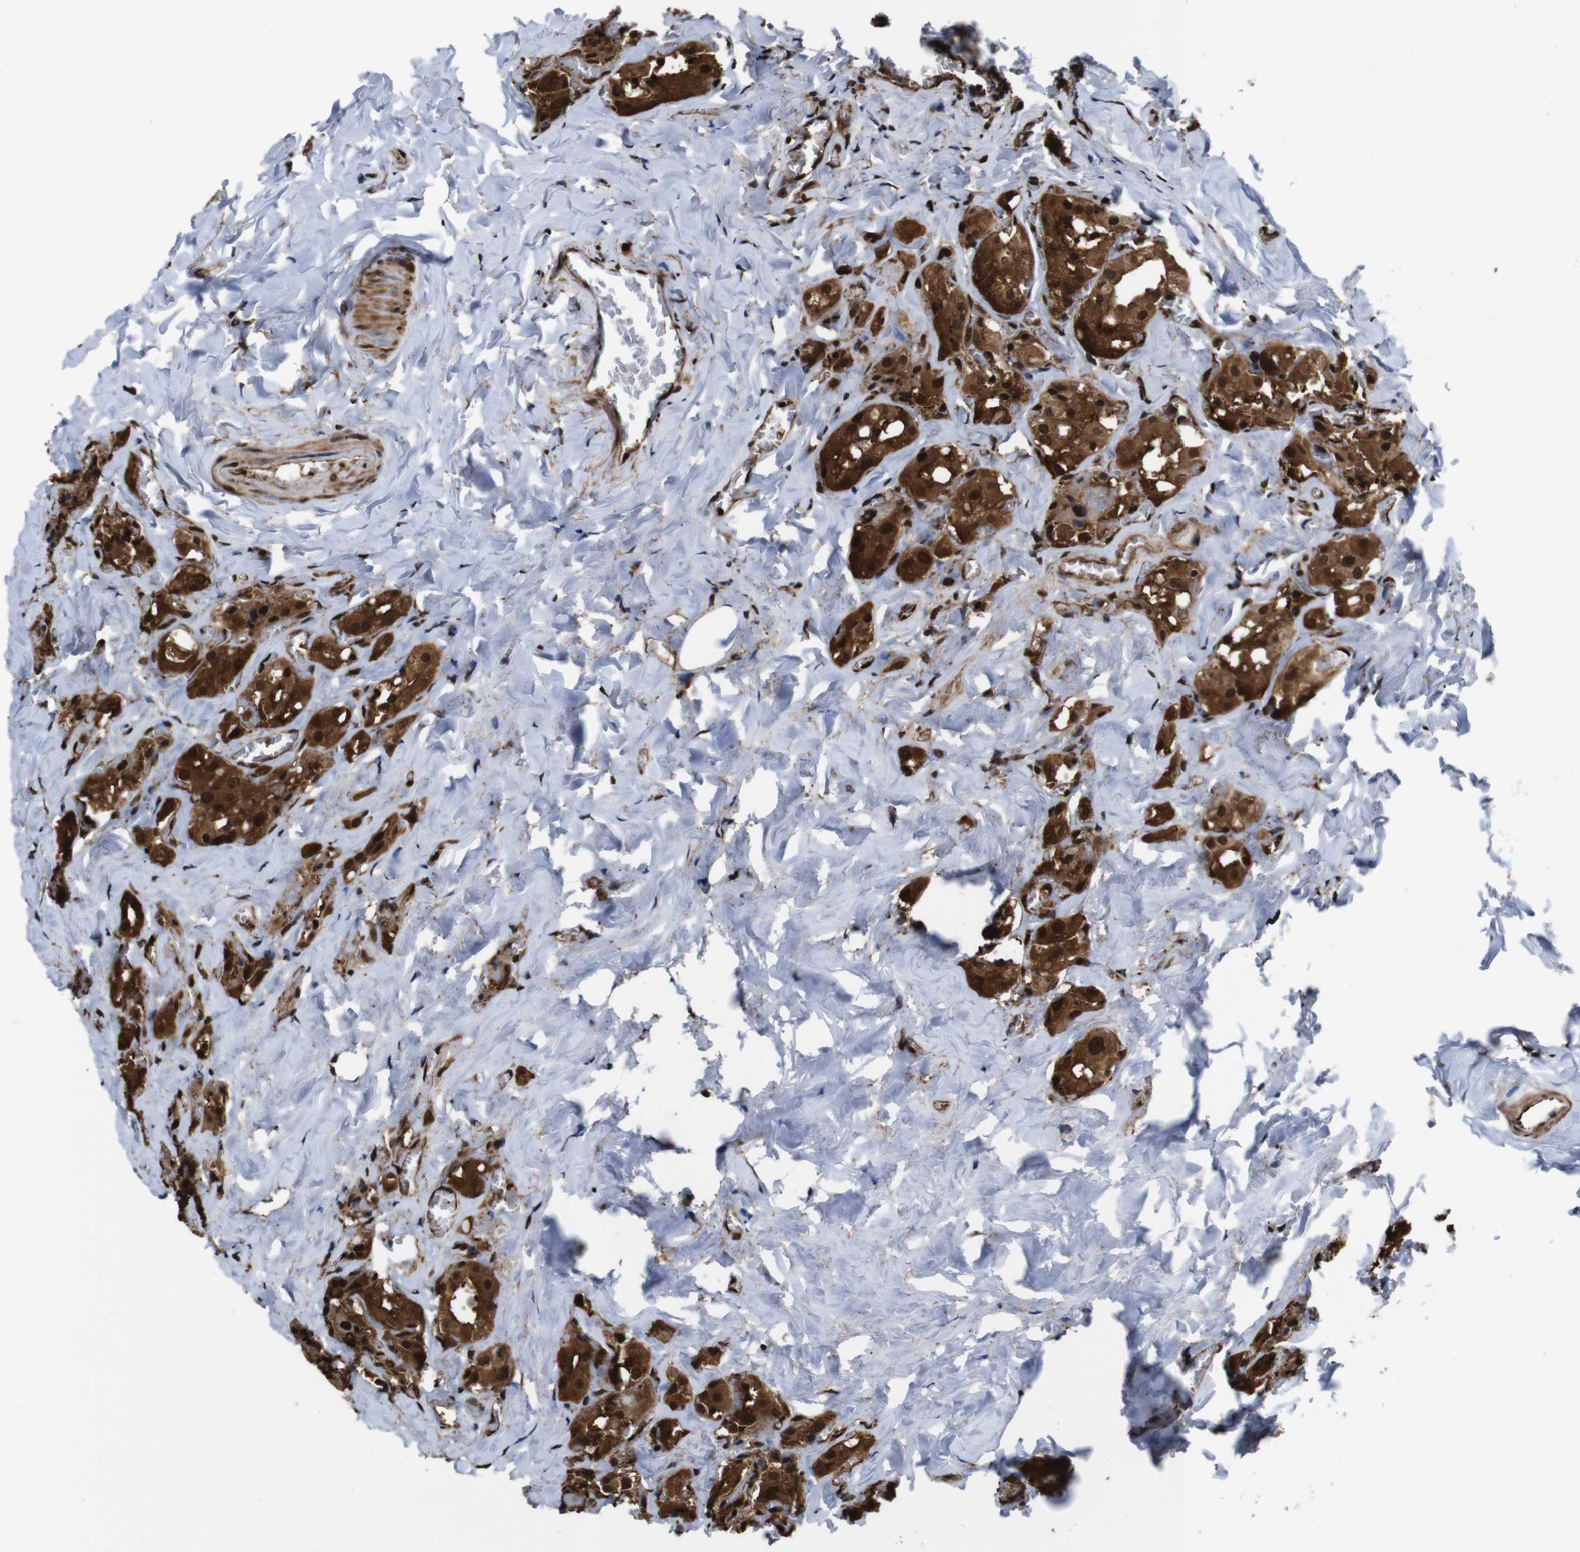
{"staining": {"intensity": "strong", "quantity": ">75%", "location": "cytoplasmic/membranous,nuclear"}, "tissue": "parathyroid gland", "cell_type": "Glandular cells", "image_type": "normal", "snomed": [{"axis": "morphology", "description": "Normal tissue, NOS"}, {"axis": "morphology", "description": "Atrophy, NOS"}, {"axis": "topography", "description": "Parathyroid gland"}], "caption": "Glandular cells demonstrate high levels of strong cytoplasmic/membranous,nuclear staining in about >75% of cells in normal human parathyroid gland. The staining was performed using DAB (3,3'-diaminobenzidine), with brown indicating positive protein expression. Nuclei are stained blue with hematoxylin.", "gene": "VCP", "patient": {"sex": "female", "age": 54}}